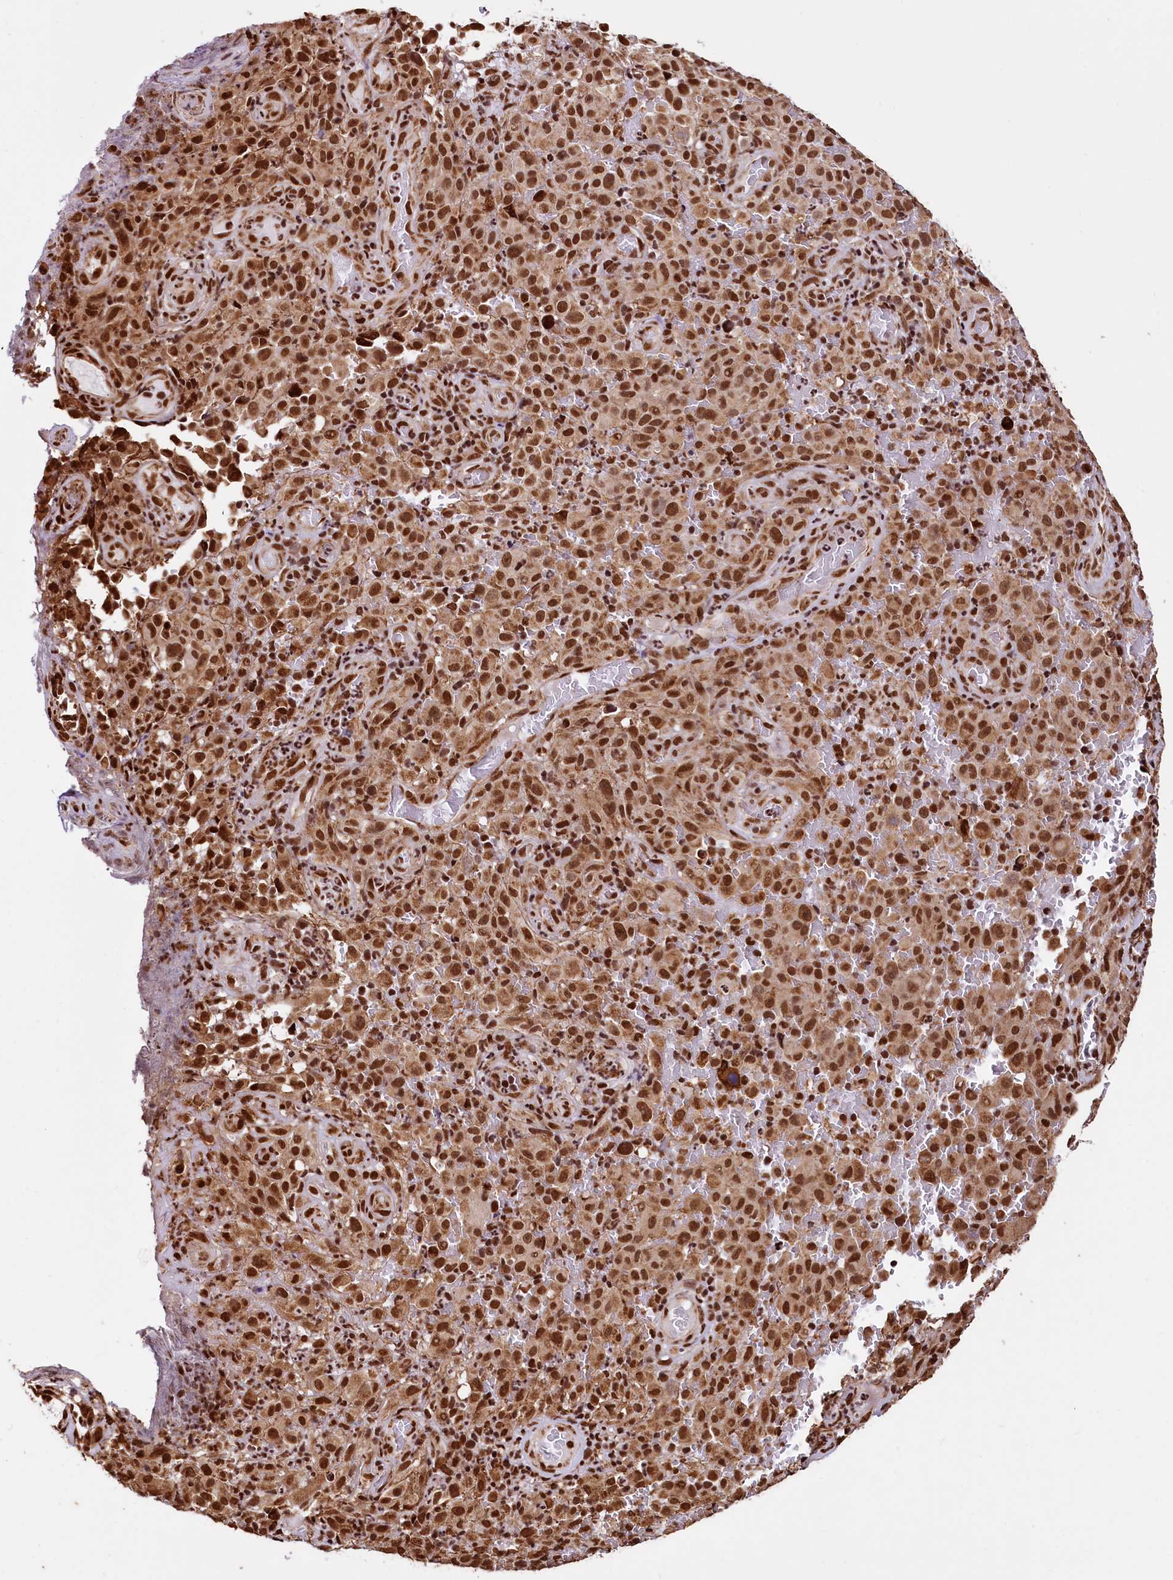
{"staining": {"intensity": "moderate", "quantity": ">75%", "location": "cytoplasmic/membranous,nuclear"}, "tissue": "melanoma", "cell_type": "Tumor cells", "image_type": "cancer", "snomed": [{"axis": "morphology", "description": "Malignant melanoma, NOS"}, {"axis": "topography", "description": "Skin"}], "caption": "DAB immunohistochemical staining of human melanoma reveals moderate cytoplasmic/membranous and nuclear protein expression in approximately >75% of tumor cells.", "gene": "PDS5B", "patient": {"sex": "female", "age": 82}}